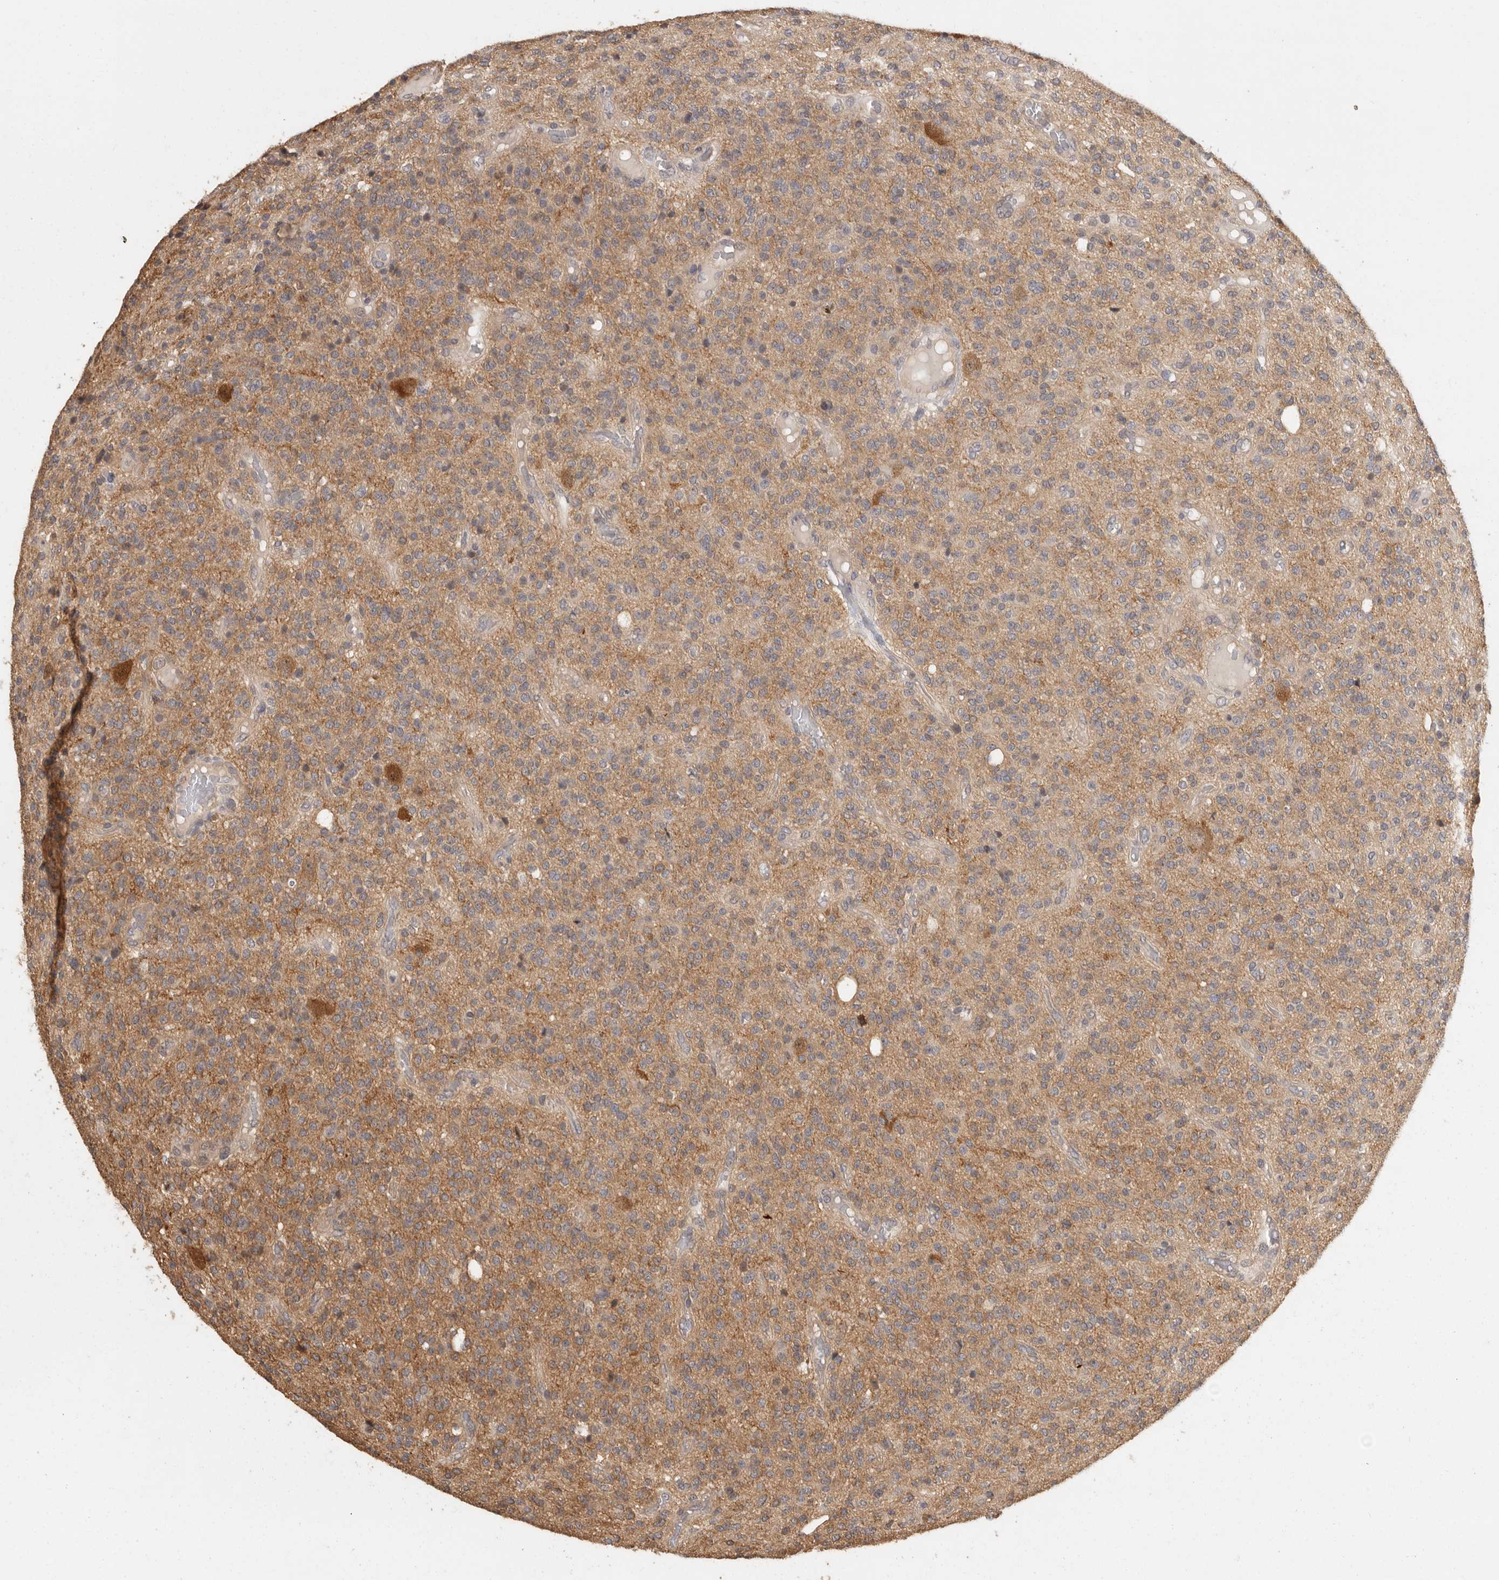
{"staining": {"intensity": "moderate", "quantity": "25%-75%", "location": "cytoplasmic/membranous"}, "tissue": "glioma", "cell_type": "Tumor cells", "image_type": "cancer", "snomed": [{"axis": "morphology", "description": "Glioma, malignant, High grade"}, {"axis": "topography", "description": "Brain"}], "caption": "Protein positivity by immunohistochemistry displays moderate cytoplasmic/membranous staining in about 25%-75% of tumor cells in malignant high-grade glioma. (brown staining indicates protein expression, while blue staining denotes nuclei).", "gene": "BAIAP2", "patient": {"sex": "male", "age": 34}}